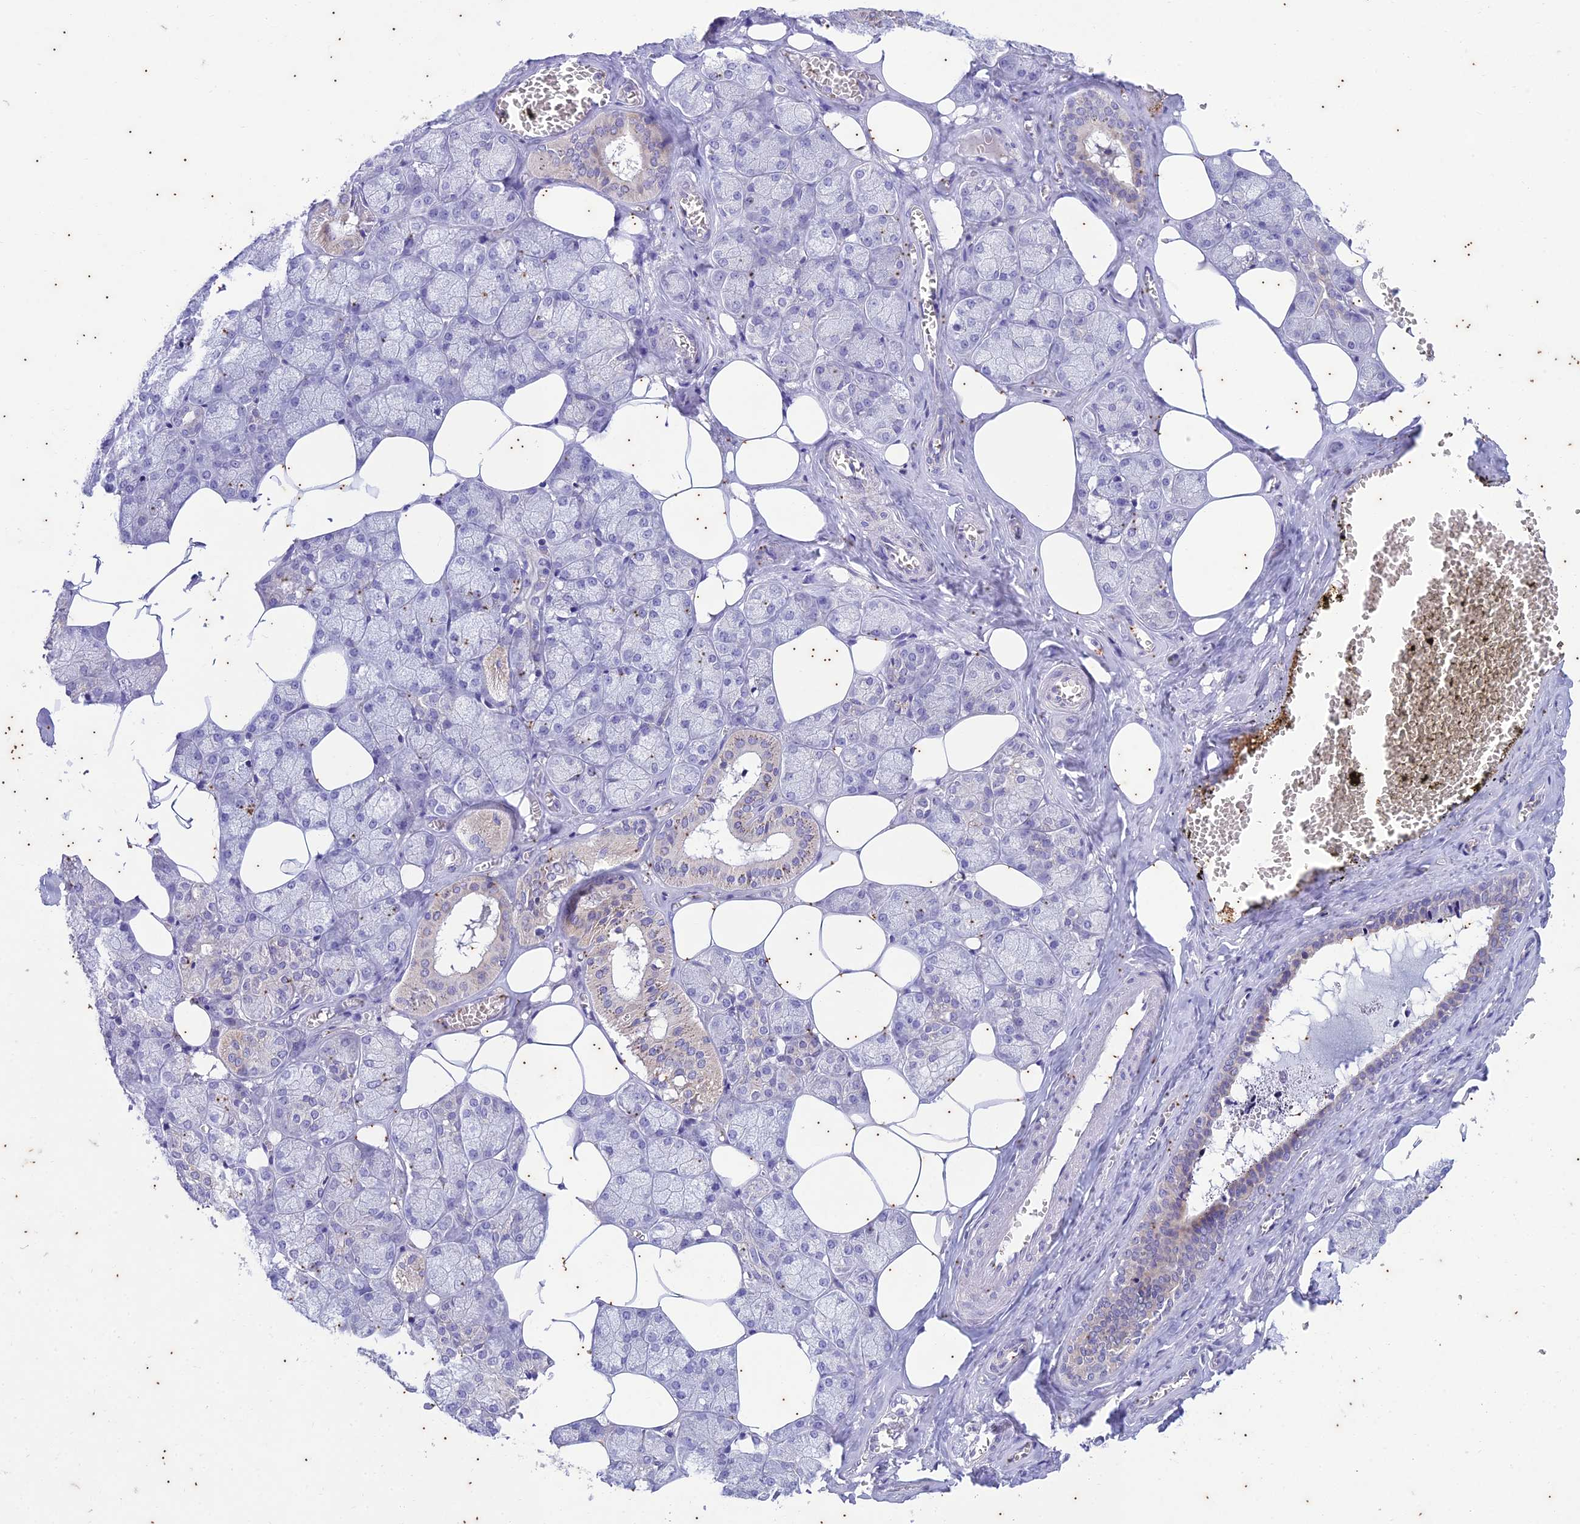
{"staining": {"intensity": "weak", "quantity": "25%-75%", "location": "cytoplasmic/membranous"}, "tissue": "salivary gland", "cell_type": "Glandular cells", "image_type": "normal", "snomed": [{"axis": "morphology", "description": "Normal tissue, NOS"}, {"axis": "topography", "description": "Salivary gland"}], "caption": "IHC staining of normal salivary gland, which shows low levels of weak cytoplasmic/membranous expression in about 25%-75% of glandular cells indicating weak cytoplasmic/membranous protein expression. The staining was performed using DAB (brown) for protein detection and nuclei were counterstained in hematoxylin (blue).", "gene": "TMEM40", "patient": {"sex": "male", "age": 62}}